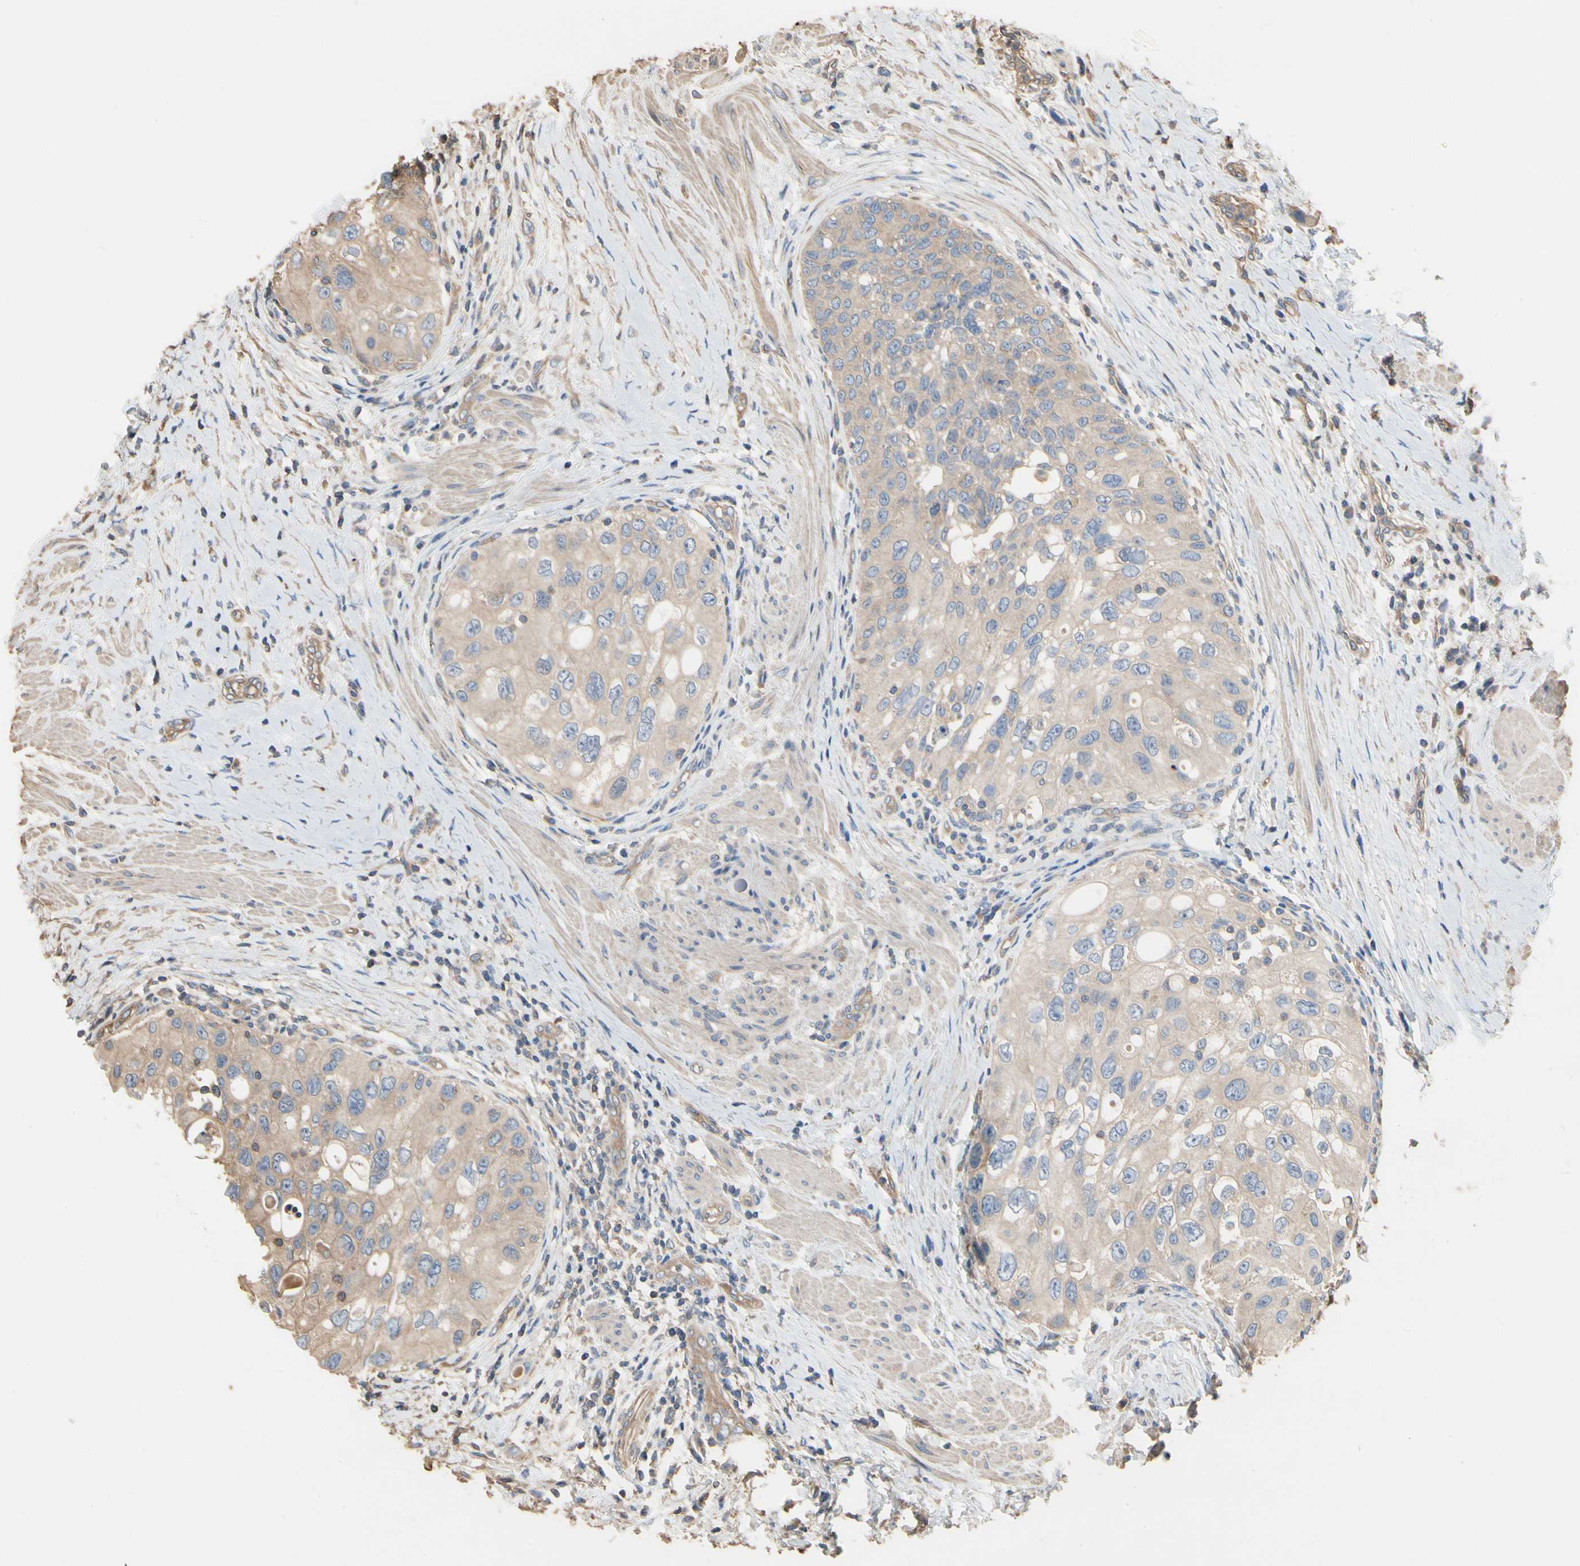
{"staining": {"intensity": "weak", "quantity": ">75%", "location": "cytoplasmic/membranous"}, "tissue": "urothelial cancer", "cell_type": "Tumor cells", "image_type": "cancer", "snomed": [{"axis": "morphology", "description": "Urothelial carcinoma, High grade"}, {"axis": "topography", "description": "Urinary bladder"}], "caption": "This micrograph exhibits immunohistochemistry (IHC) staining of human urothelial cancer, with low weak cytoplasmic/membranous positivity in about >75% of tumor cells.", "gene": "PDZK1", "patient": {"sex": "female", "age": 56}}